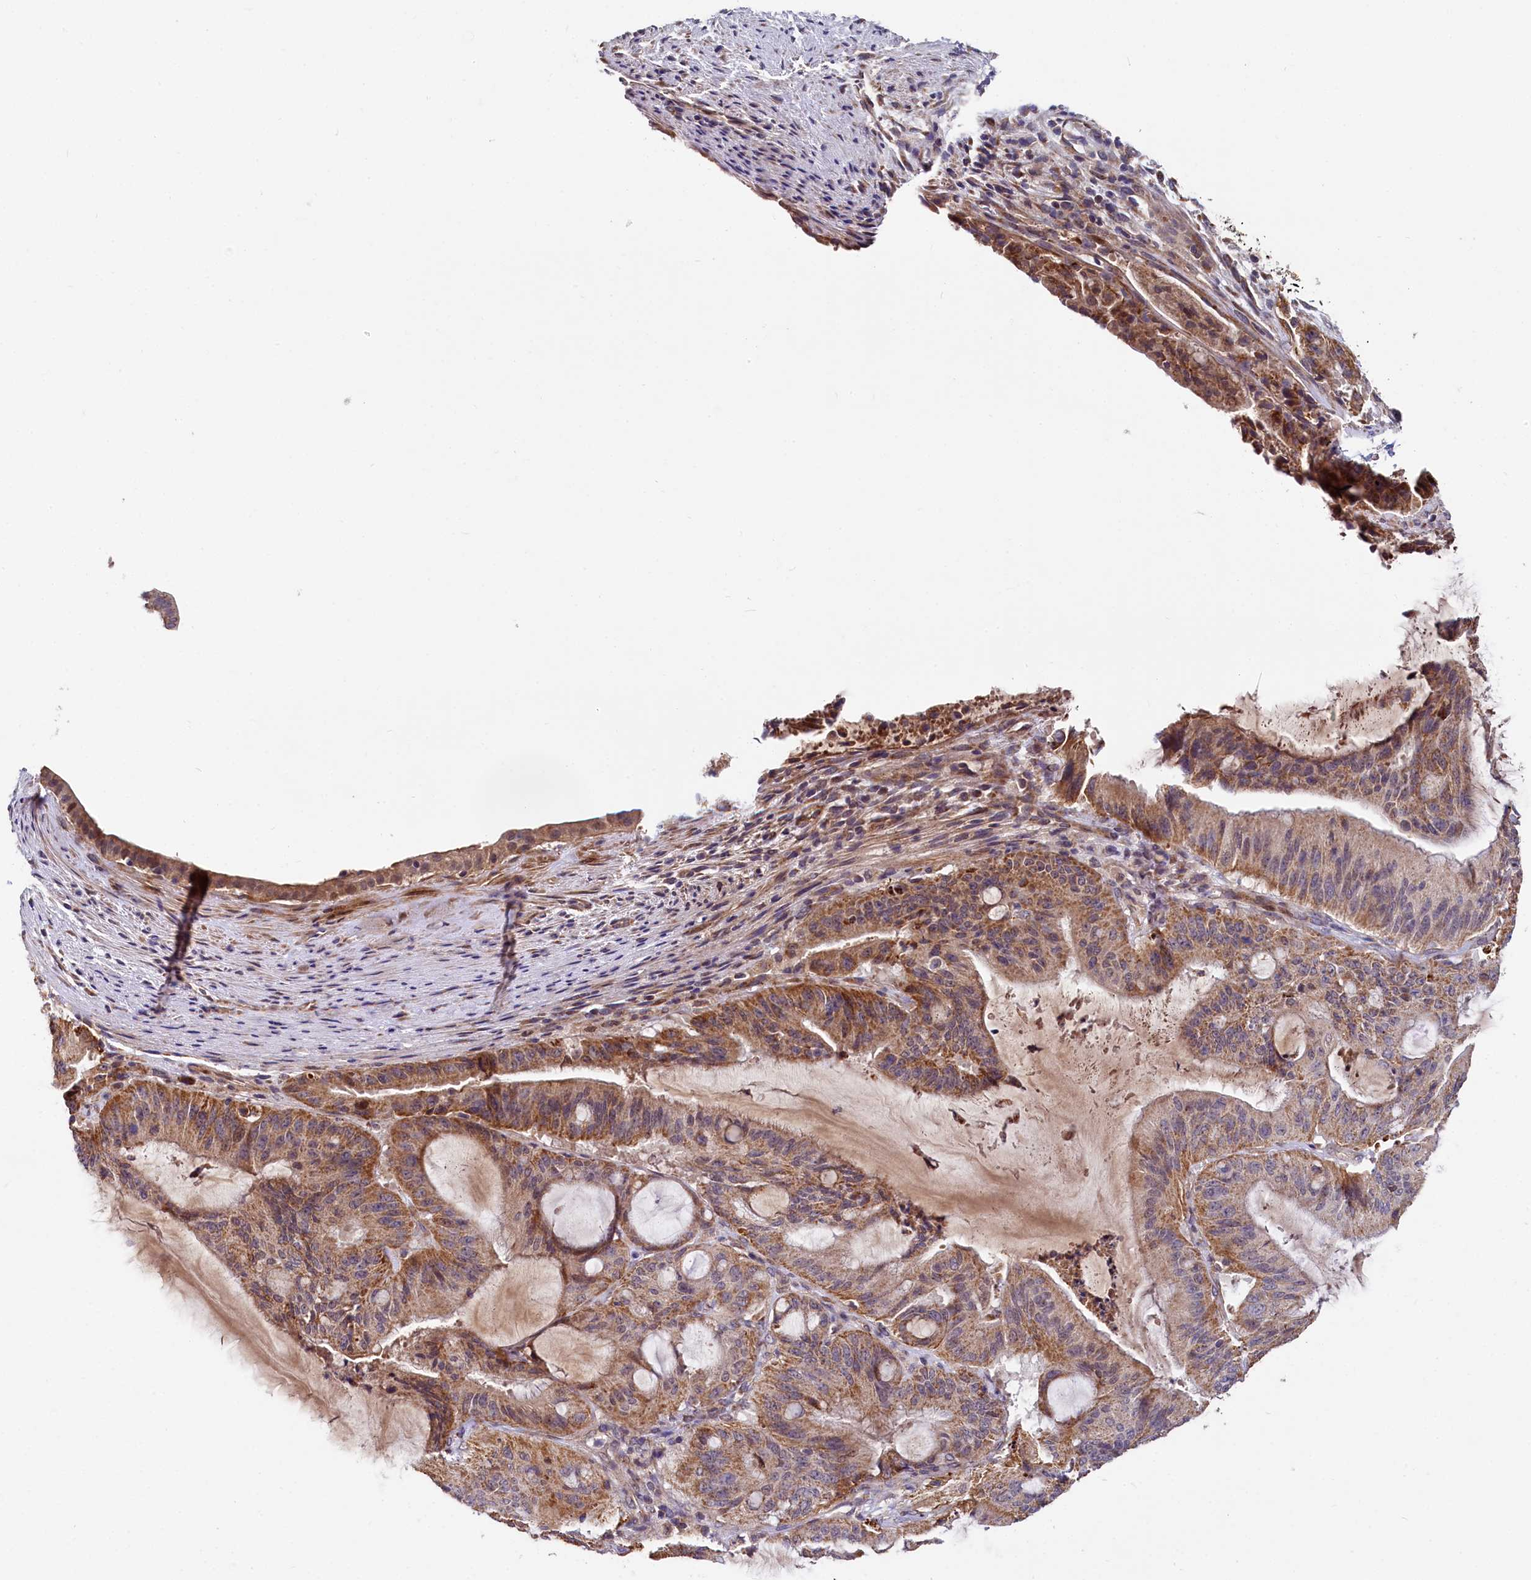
{"staining": {"intensity": "moderate", "quantity": ">75%", "location": "cytoplasmic/membranous"}, "tissue": "liver cancer", "cell_type": "Tumor cells", "image_type": "cancer", "snomed": [{"axis": "morphology", "description": "Normal tissue, NOS"}, {"axis": "morphology", "description": "Cholangiocarcinoma"}, {"axis": "topography", "description": "Liver"}, {"axis": "topography", "description": "Peripheral nerve tissue"}], "caption": "Moderate cytoplasmic/membranous expression for a protein is identified in about >75% of tumor cells of liver cholangiocarcinoma using immunohistochemistry (IHC).", "gene": "SPRYD3", "patient": {"sex": "female", "age": 73}}